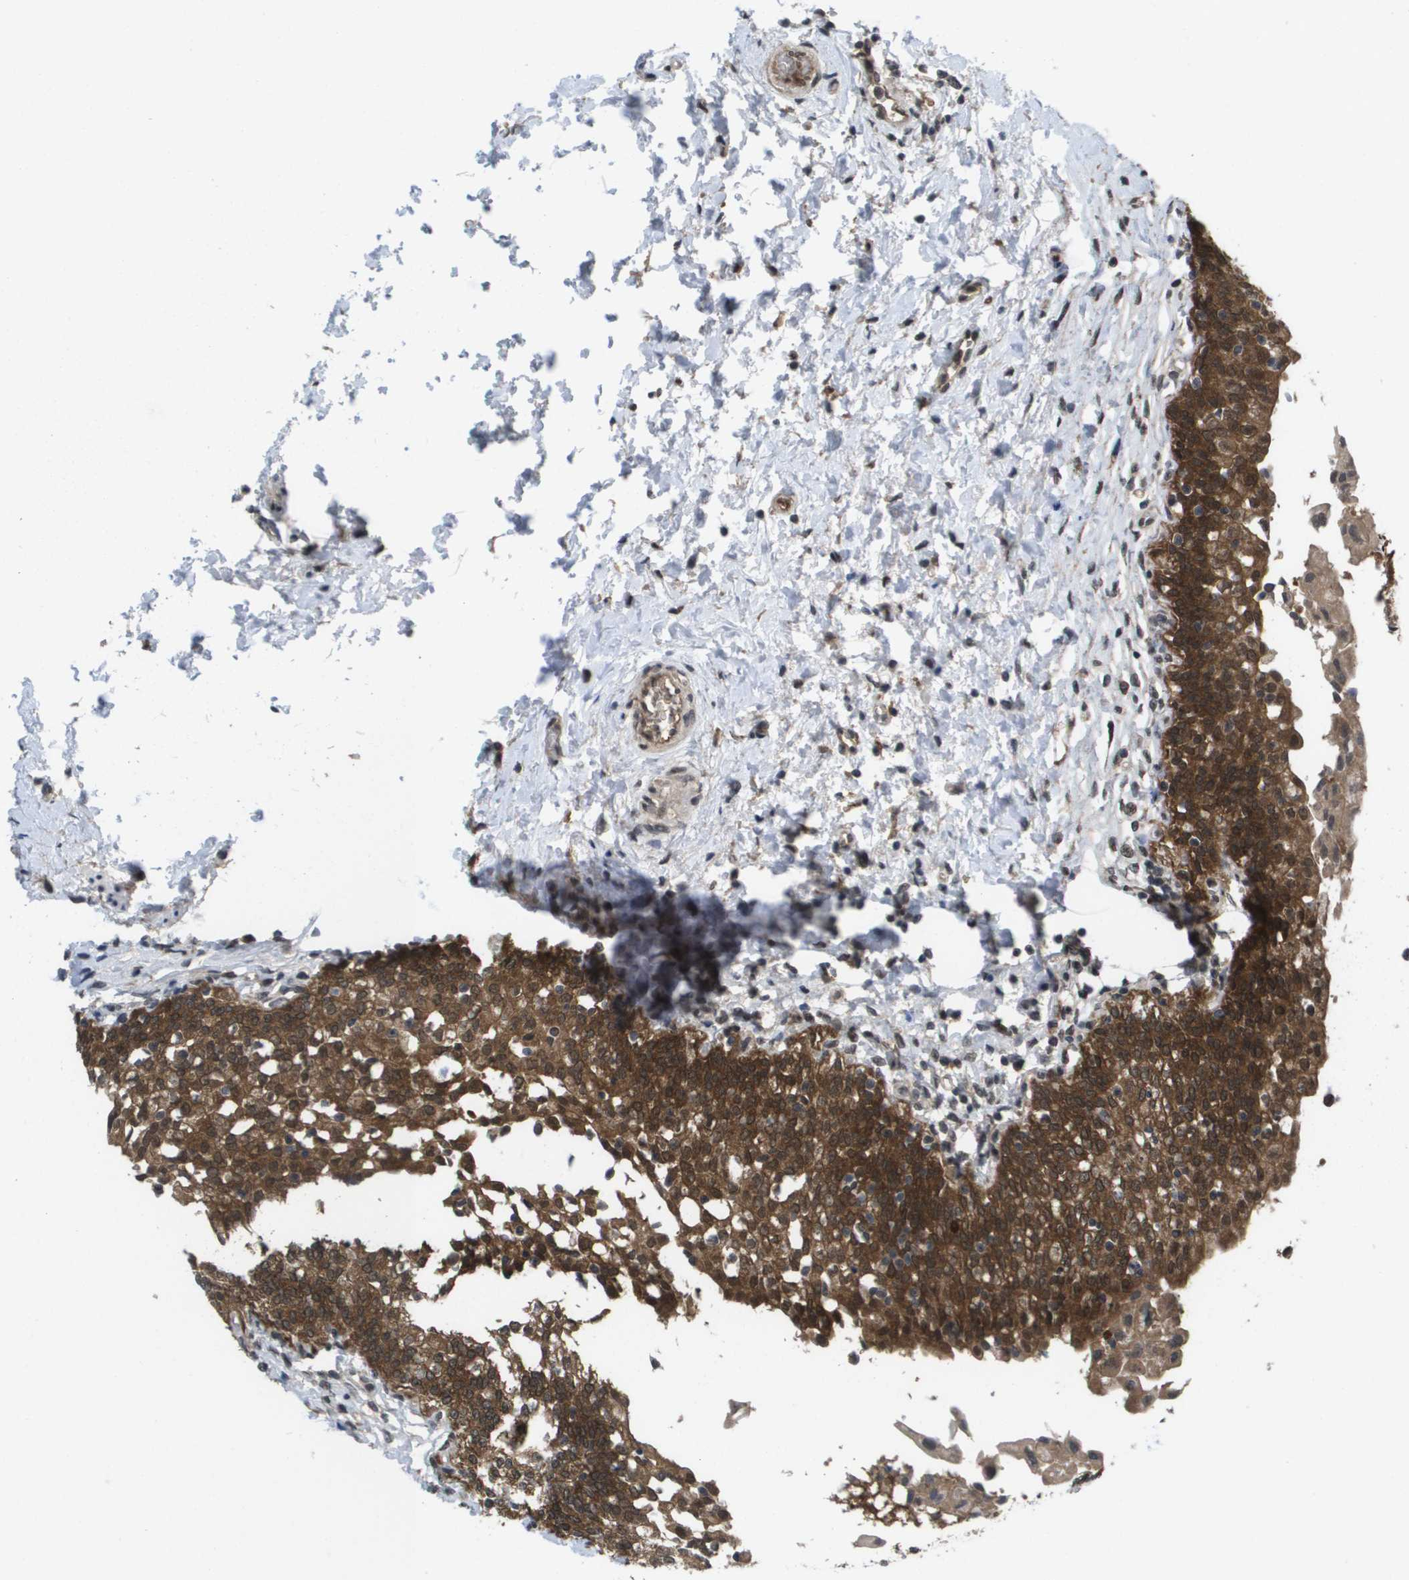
{"staining": {"intensity": "strong", "quantity": ">75%", "location": "cytoplasmic/membranous,nuclear"}, "tissue": "urinary bladder", "cell_type": "Urothelial cells", "image_type": "normal", "snomed": [{"axis": "morphology", "description": "Normal tissue, NOS"}, {"axis": "topography", "description": "Urinary bladder"}], "caption": "The immunohistochemical stain labels strong cytoplasmic/membranous,nuclear staining in urothelial cells of normal urinary bladder. (brown staining indicates protein expression, while blue staining denotes nuclei).", "gene": "AMBRA1", "patient": {"sex": "male", "age": 55}}